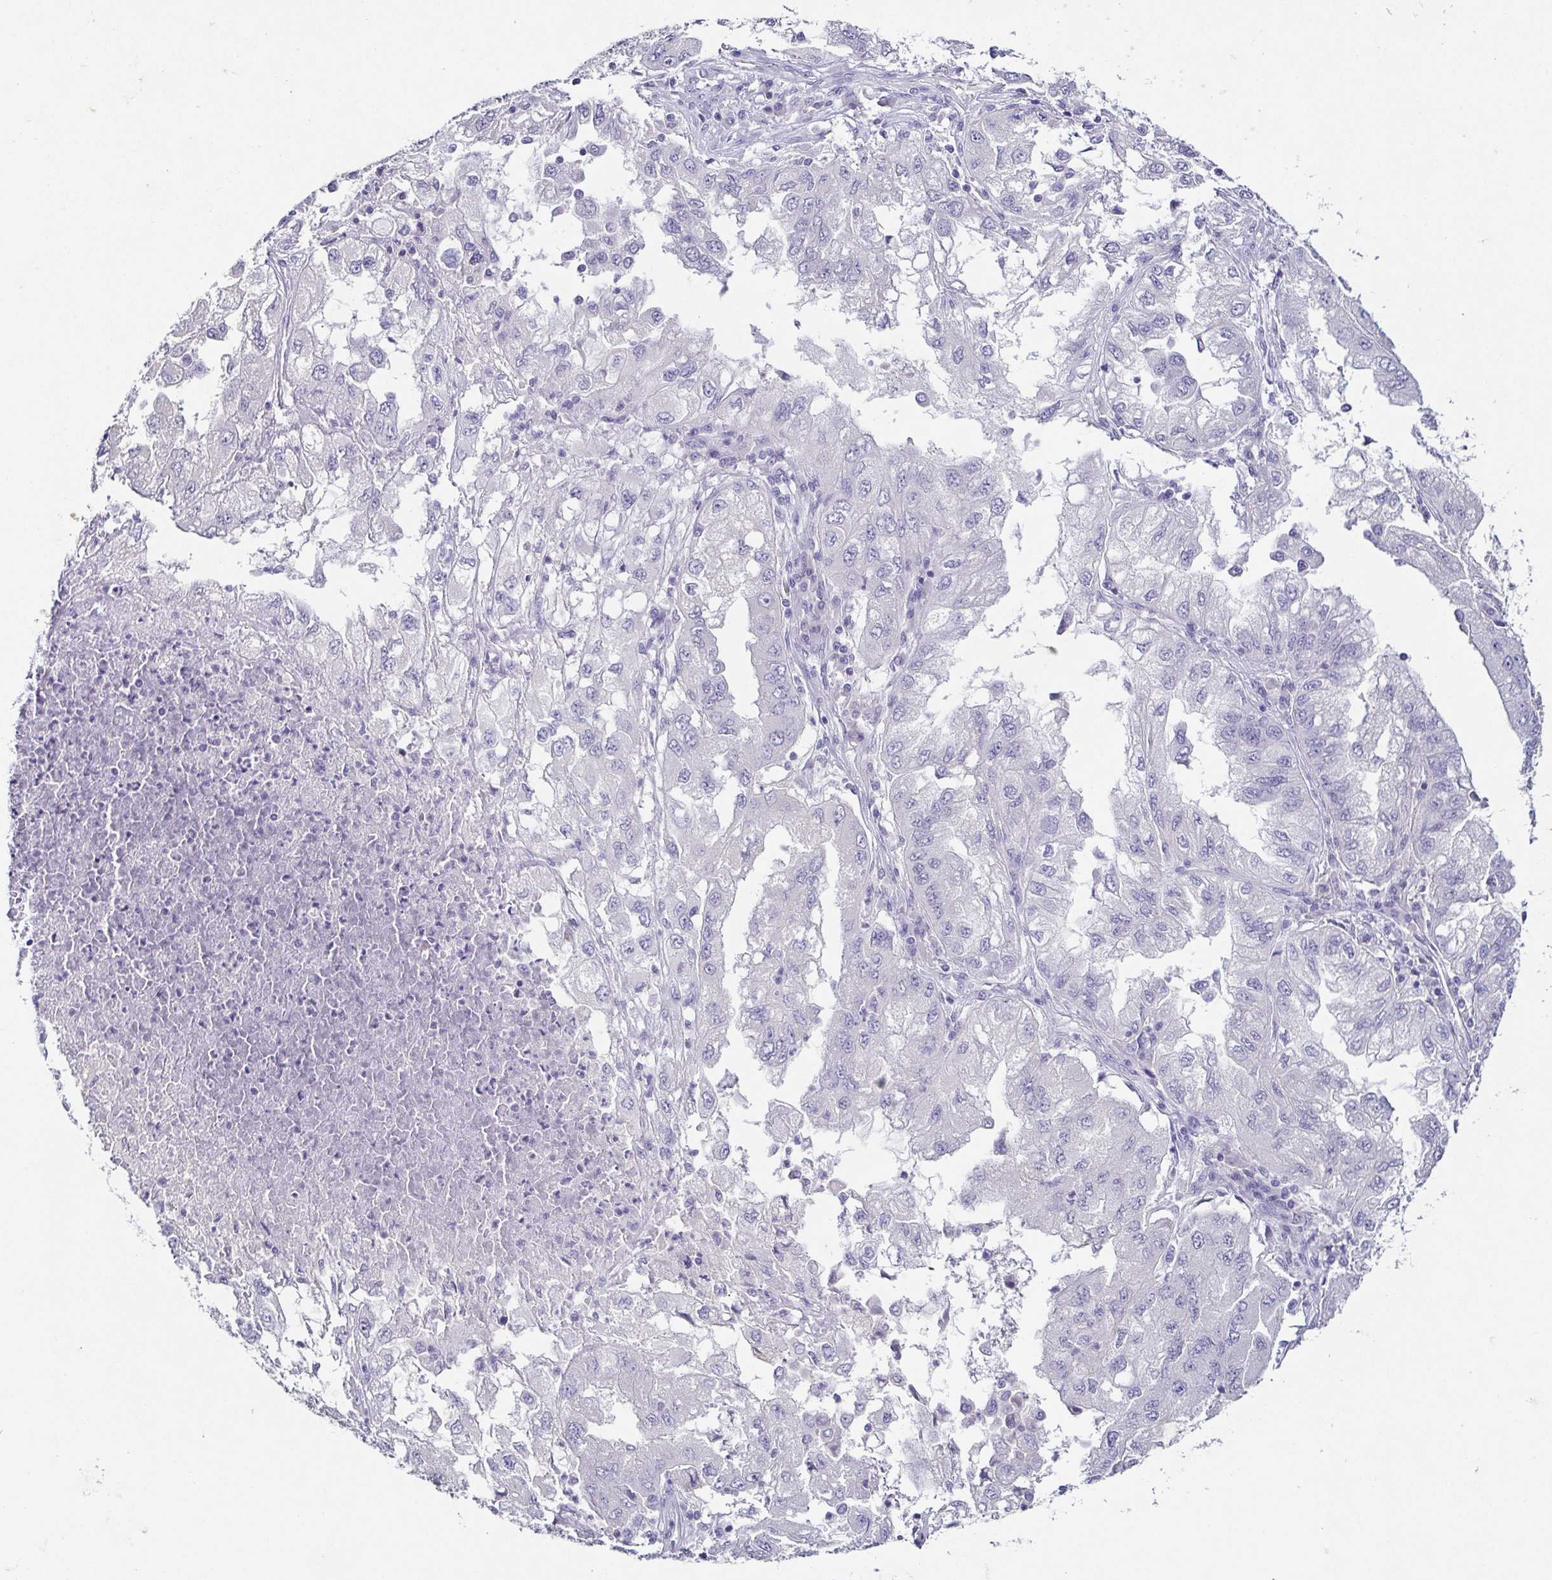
{"staining": {"intensity": "negative", "quantity": "none", "location": "none"}, "tissue": "lung cancer", "cell_type": "Tumor cells", "image_type": "cancer", "snomed": [{"axis": "morphology", "description": "Adenocarcinoma, NOS"}, {"axis": "morphology", "description": "Adenocarcinoma primary or metastatic"}, {"axis": "topography", "description": "Lung"}], "caption": "High power microscopy micrograph of an IHC micrograph of lung cancer (adenocarcinoma primary or metastatic), revealing no significant expression in tumor cells. Brightfield microscopy of immunohistochemistry stained with DAB (3,3'-diaminobenzidine) (brown) and hematoxylin (blue), captured at high magnification.", "gene": "TP73", "patient": {"sex": "male", "age": 74}}